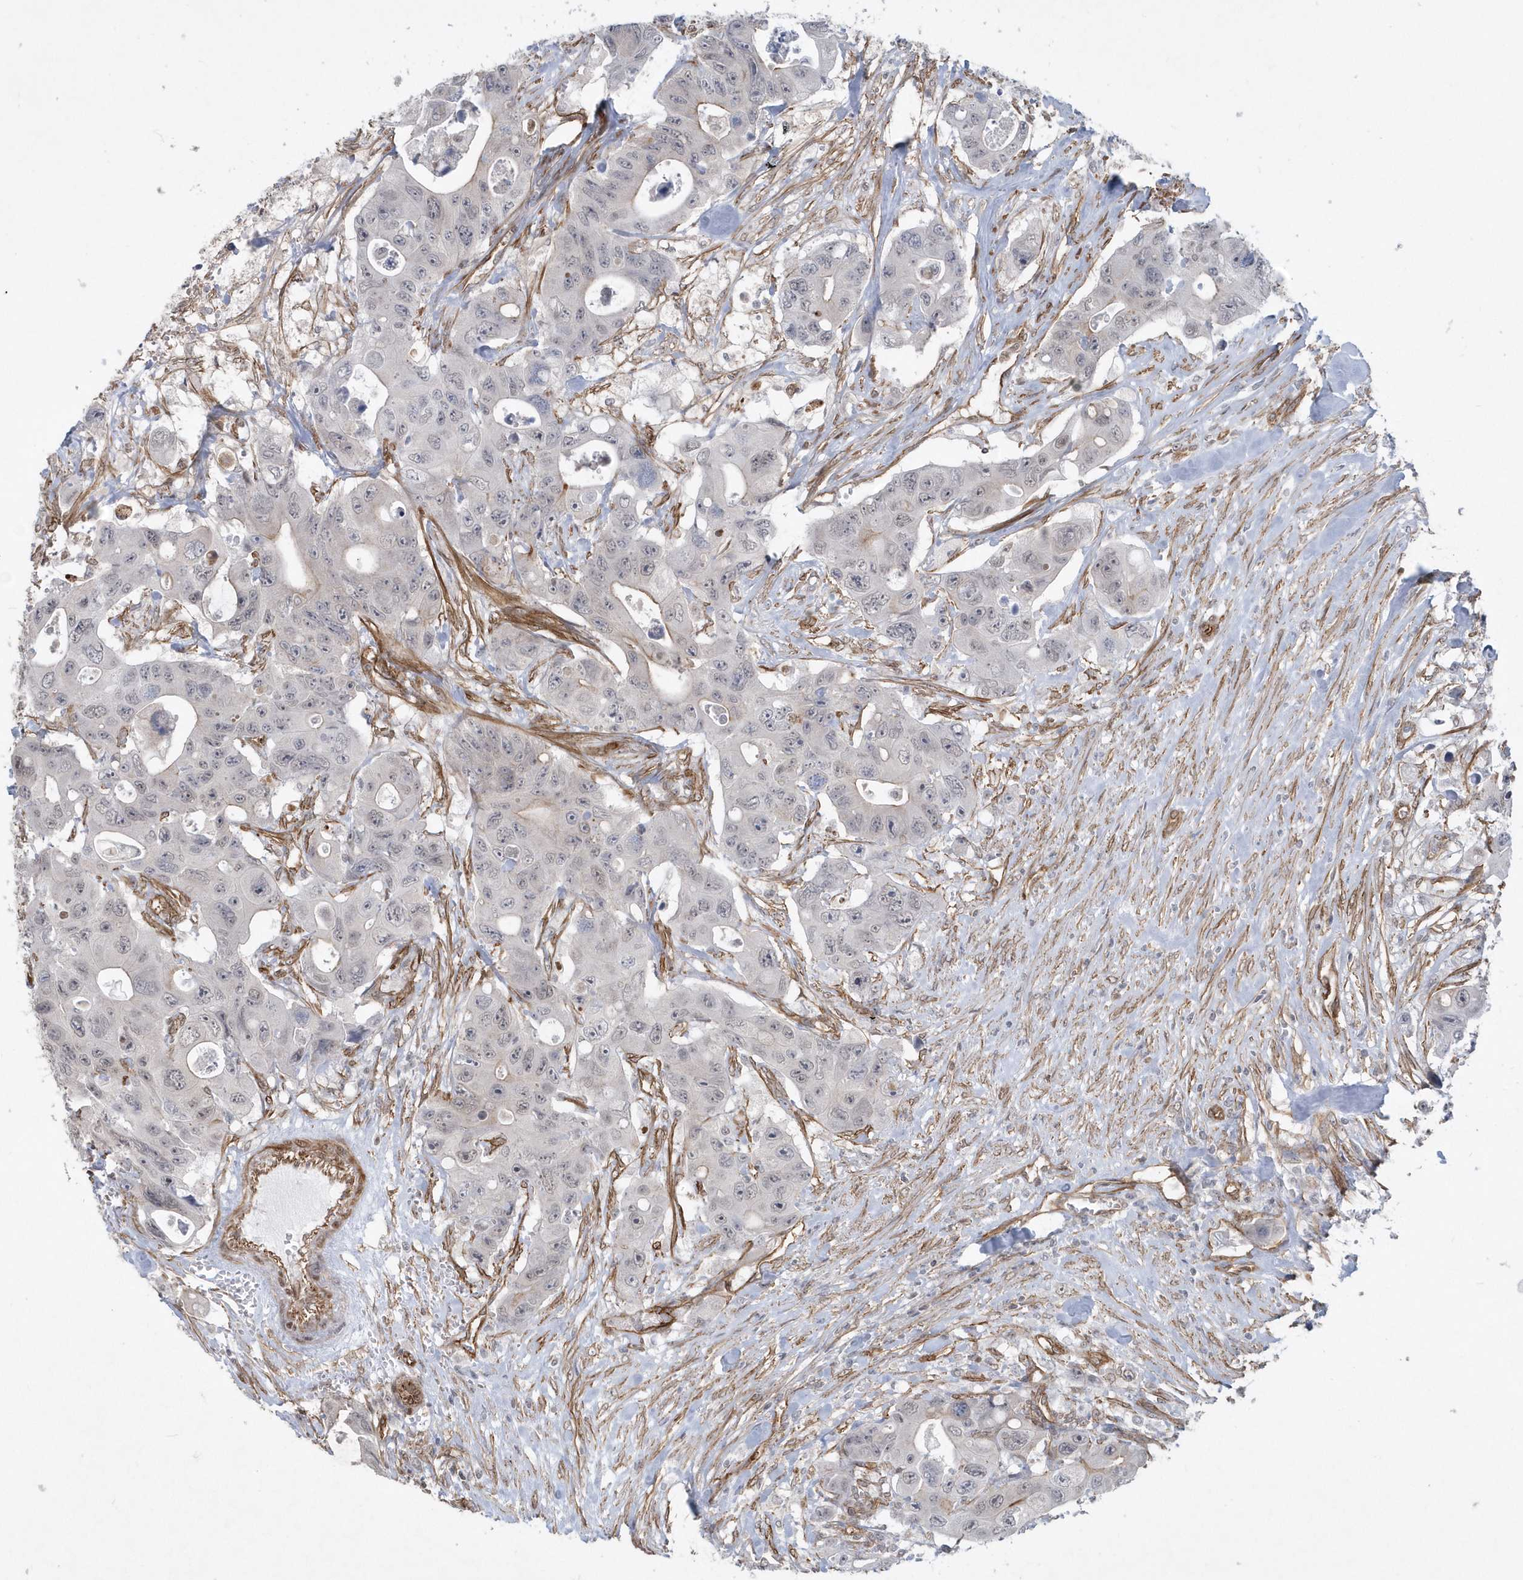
{"staining": {"intensity": "negative", "quantity": "none", "location": "none"}, "tissue": "colorectal cancer", "cell_type": "Tumor cells", "image_type": "cancer", "snomed": [{"axis": "morphology", "description": "Adenocarcinoma, NOS"}, {"axis": "topography", "description": "Colon"}], "caption": "The photomicrograph exhibits no staining of tumor cells in colorectal cancer (adenocarcinoma).", "gene": "RAI14", "patient": {"sex": "female", "age": 46}}